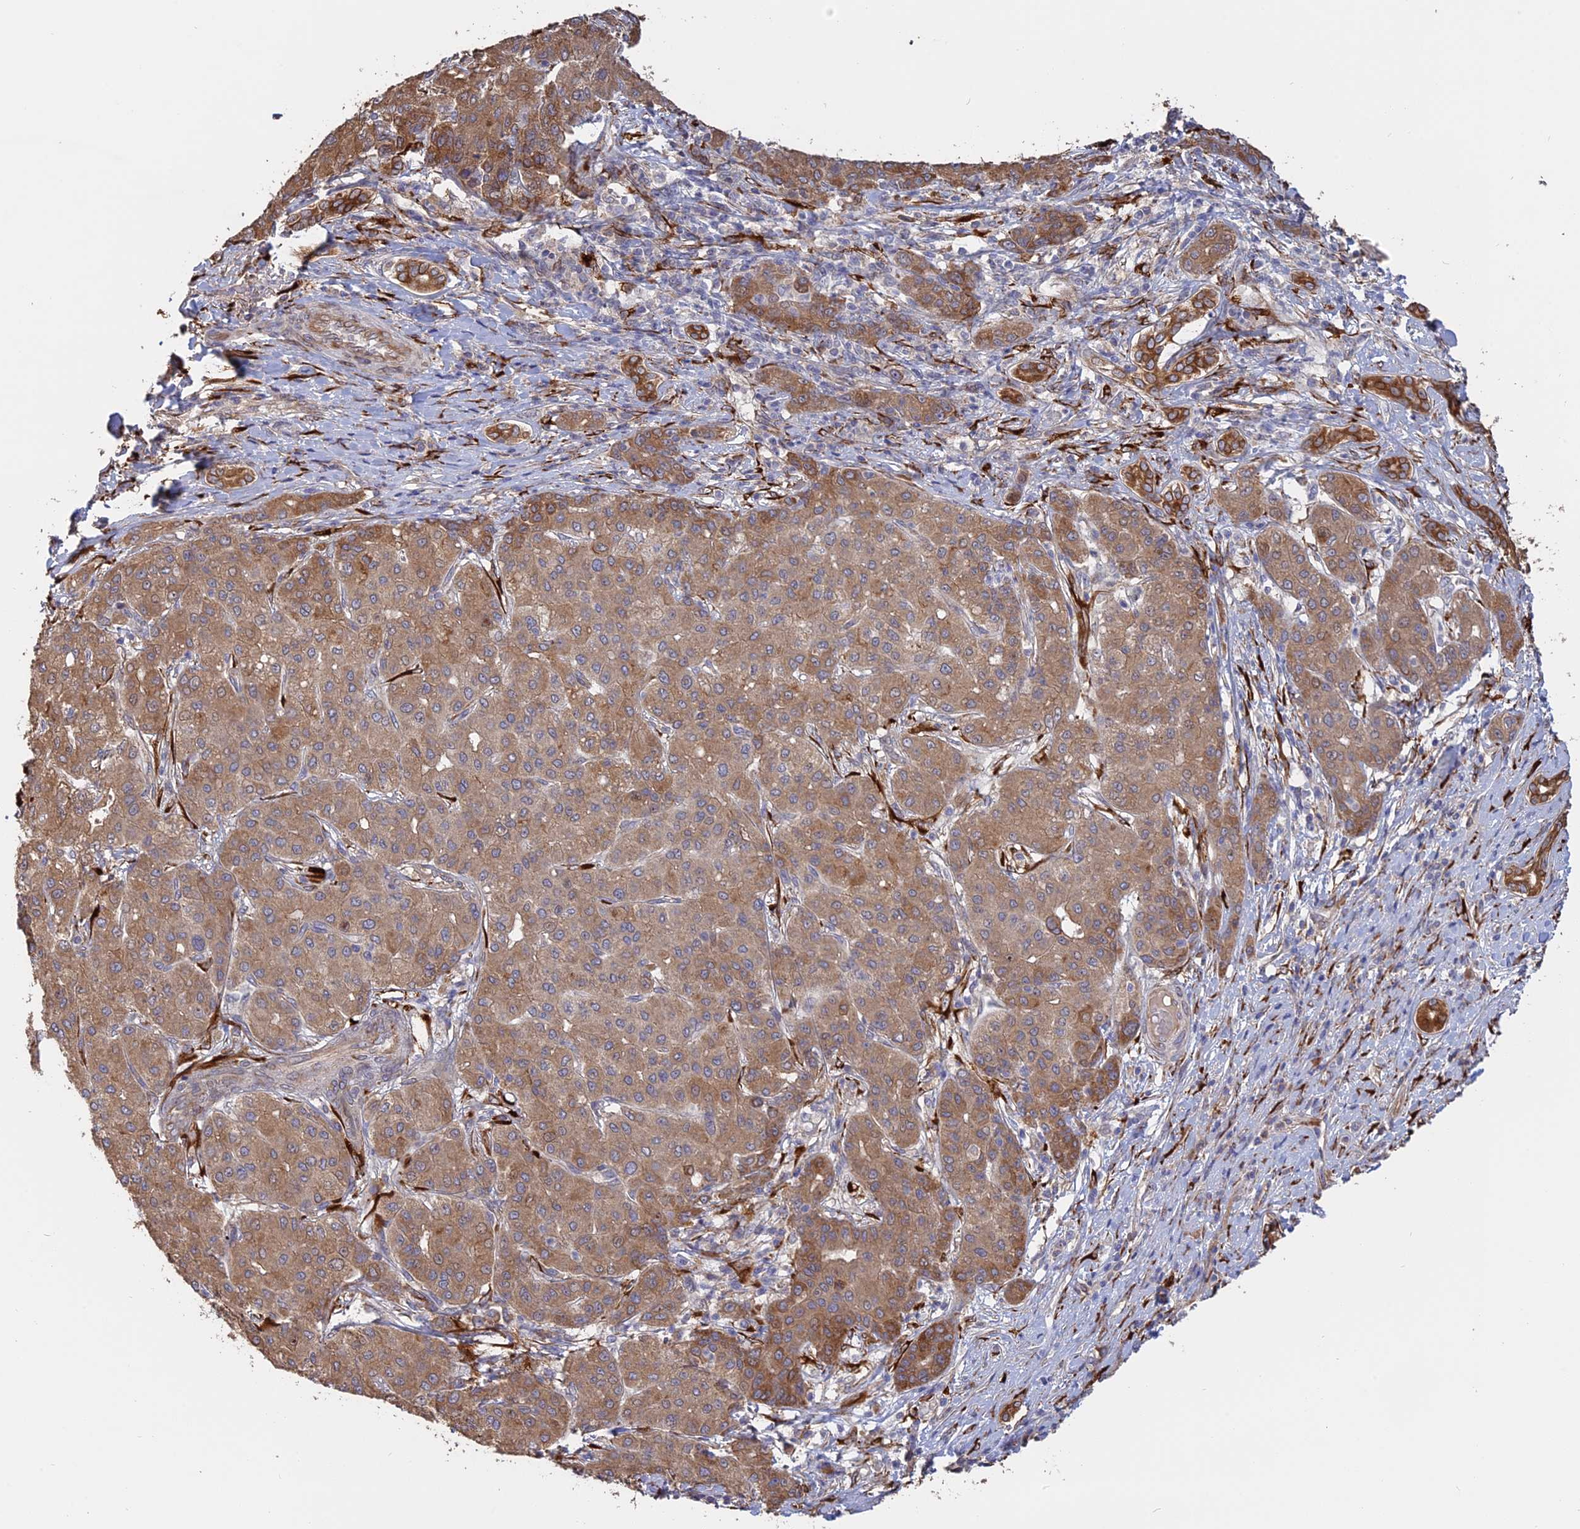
{"staining": {"intensity": "moderate", "quantity": ">75%", "location": "cytoplasmic/membranous"}, "tissue": "liver cancer", "cell_type": "Tumor cells", "image_type": "cancer", "snomed": [{"axis": "morphology", "description": "Carcinoma, Hepatocellular, NOS"}, {"axis": "topography", "description": "Liver"}], "caption": "DAB immunohistochemical staining of human liver hepatocellular carcinoma displays moderate cytoplasmic/membranous protein expression in about >75% of tumor cells.", "gene": "PPIC", "patient": {"sex": "male", "age": 65}}